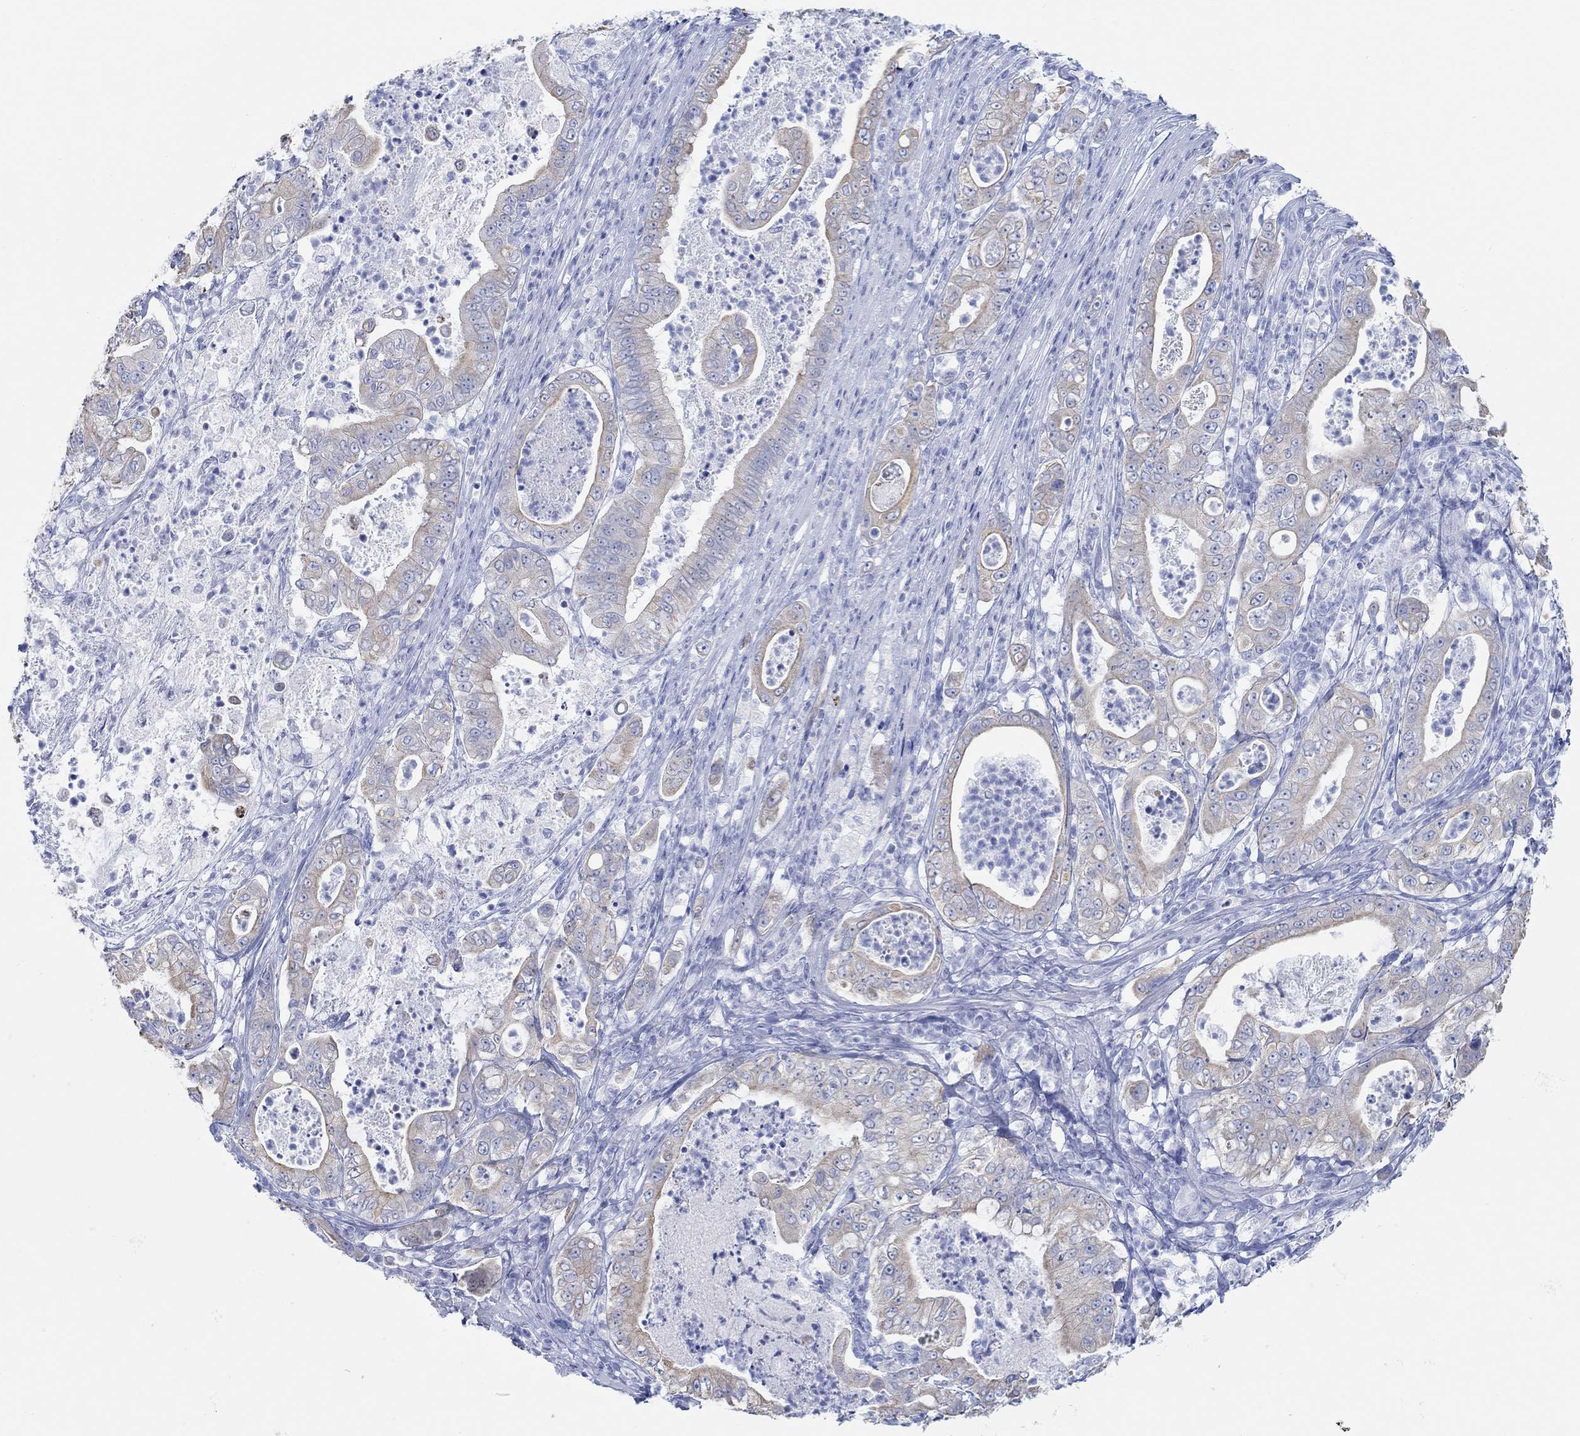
{"staining": {"intensity": "weak", "quantity": "25%-75%", "location": "cytoplasmic/membranous"}, "tissue": "pancreatic cancer", "cell_type": "Tumor cells", "image_type": "cancer", "snomed": [{"axis": "morphology", "description": "Adenocarcinoma, NOS"}, {"axis": "topography", "description": "Pancreas"}], "caption": "About 25%-75% of tumor cells in pancreatic cancer demonstrate weak cytoplasmic/membranous protein expression as visualized by brown immunohistochemical staining.", "gene": "AK8", "patient": {"sex": "male", "age": 71}}